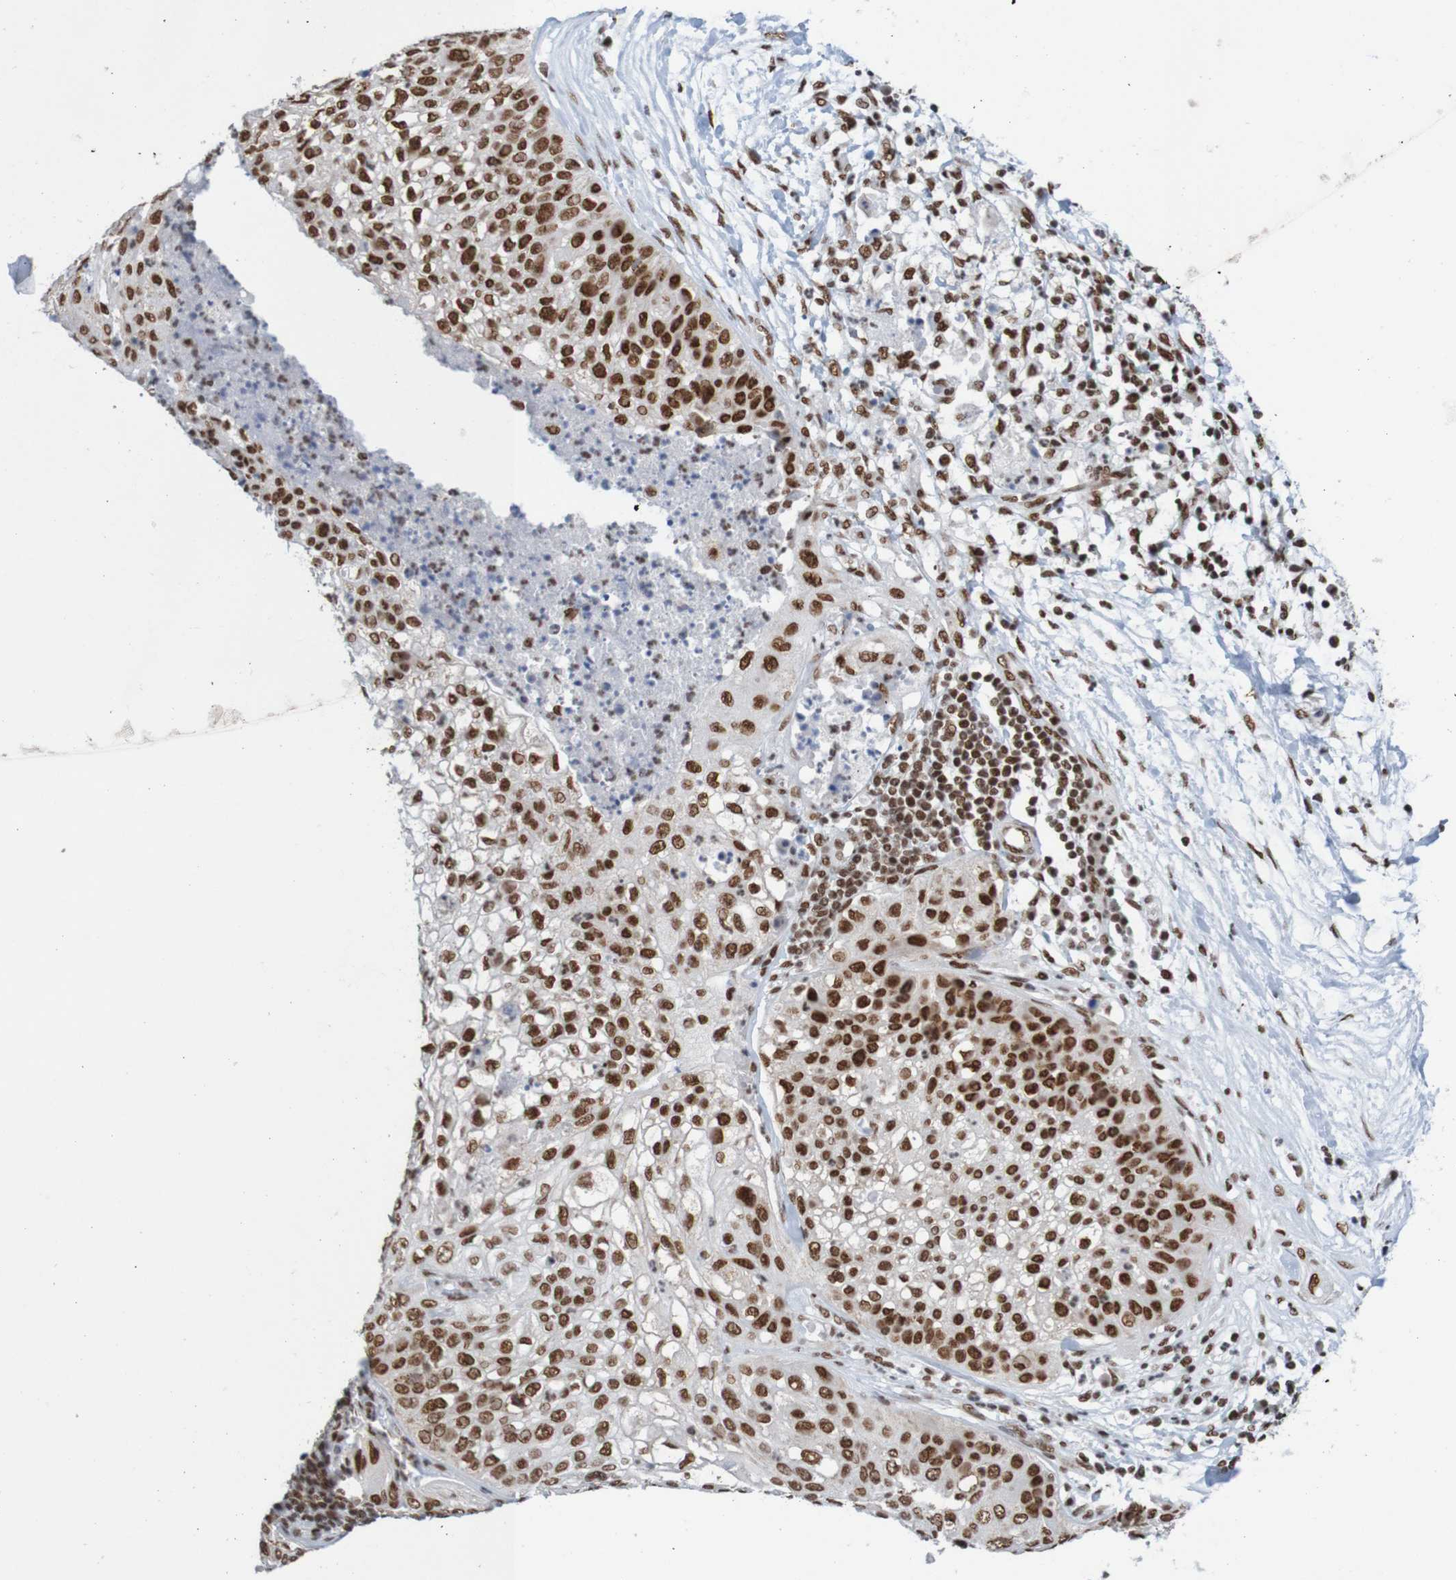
{"staining": {"intensity": "strong", "quantity": ">75%", "location": "nuclear"}, "tissue": "lung cancer", "cell_type": "Tumor cells", "image_type": "cancer", "snomed": [{"axis": "morphology", "description": "Inflammation, NOS"}, {"axis": "morphology", "description": "Squamous cell carcinoma, NOS"}, {"axis": "topography", "description": "Lymph node"}, {"axis": "topography", "description": "Soft tissue"}, {"axis": "topography", "description": "Lung"}], "caption": "IHC micrograph of neoplastic tissue: human lung squamous cell carcinoma stained using immunohistochemistry (IHC) reveals high levels of strong protein expression localized specifically in the nuclear of tumor cells, appearing as a nuclear brown color.", "gene": "THRAP3", "patient": {"sex": "male", "age": 66}}